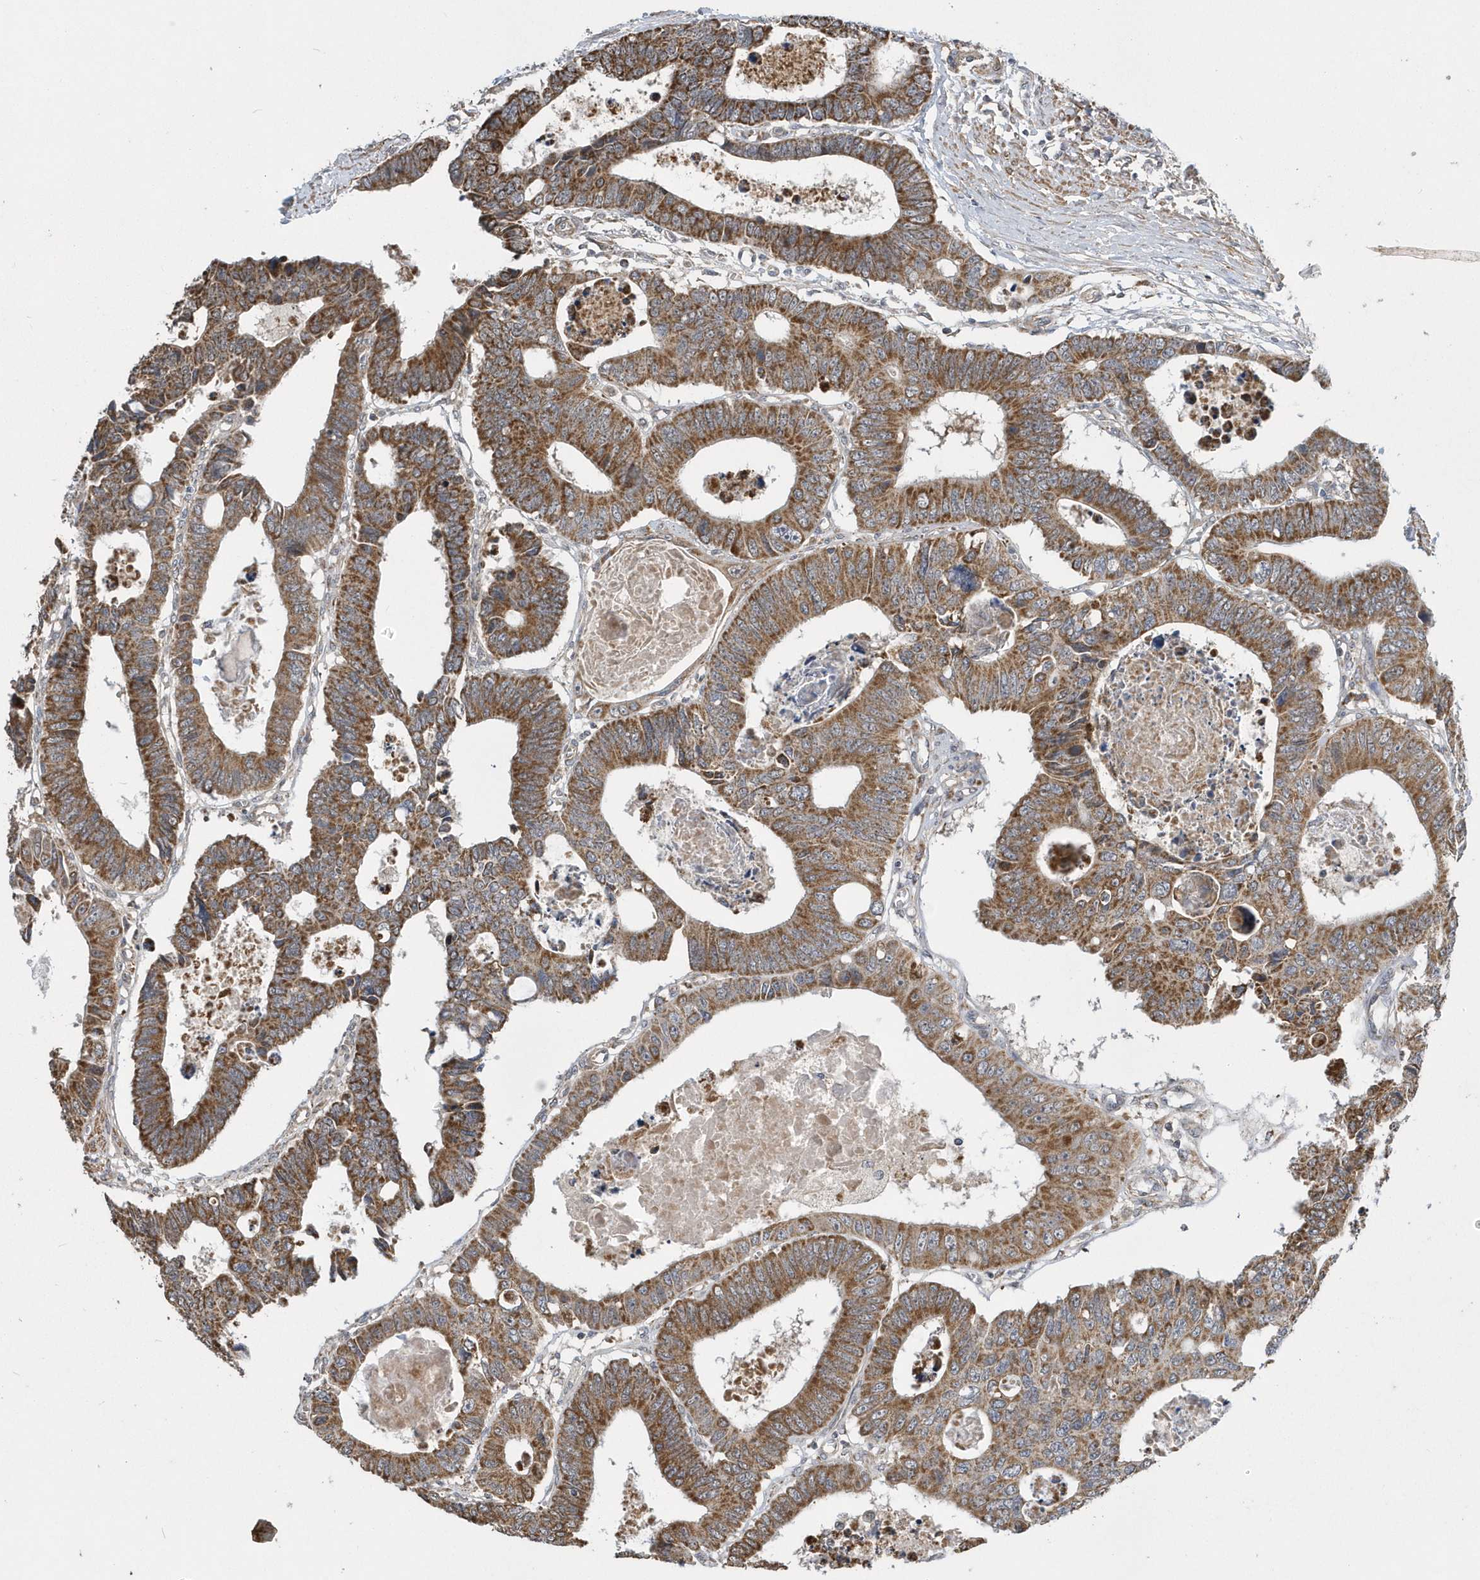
{"staining": {"intensity": "moderate", "quantity": ">75%", "location": "cytoplasmic/membranous"}, "tissue": "colorectal cancer", "cell_type": "Tumor cells", "image_type": "cancer", "snomed": [{"axis": "morphology", "description": "Adenocarcinoma, NOS"}, {"axis": "topography", "description": "Rectum"}], "caption": "Protein staining reveals moderate cytoplasmic/membranous positivity in approximately >75% of tumor cells in colorectal cancer.", "gene": "SLX9", "patient": {"sex": "male", "age": 84}}